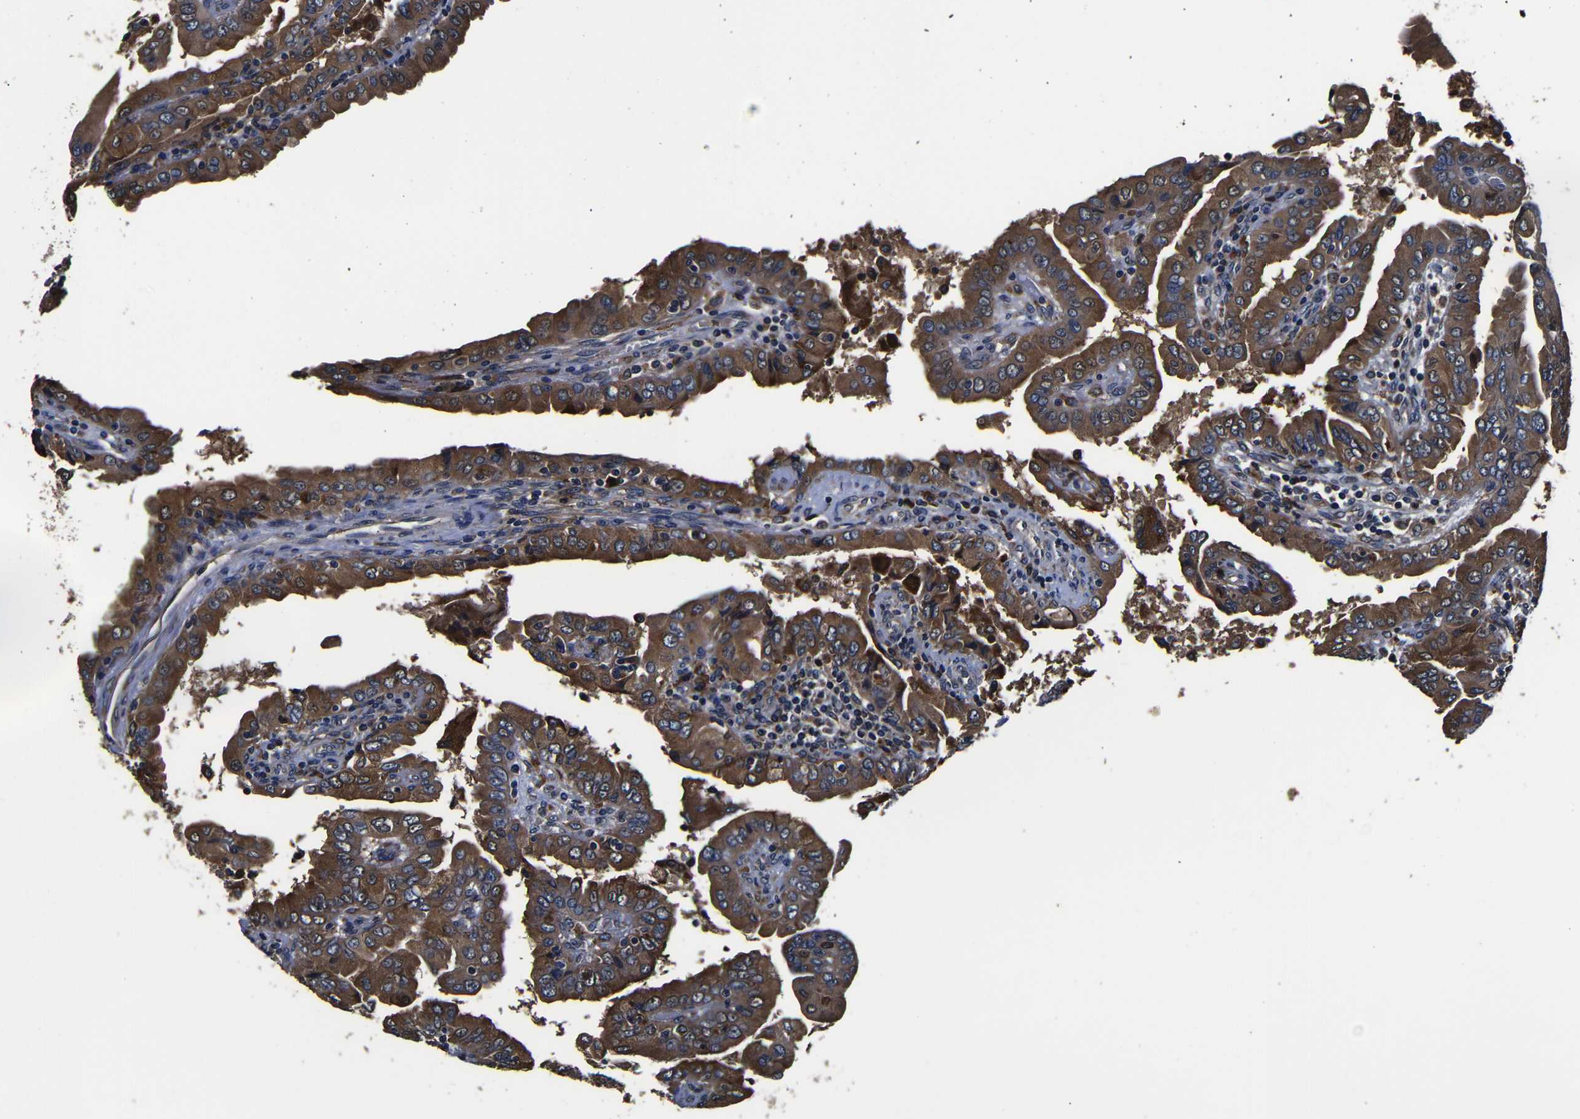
{"staining": {"intensity": "strong", "quantity": ">75%", "location": "cytoplasmic/membranous"}, "tissue": "thyroid cancer", "cell_type": "Tumor cells", "image_type": "cancer", "snomed": [{"axis": "morphology", "description": "Papillary adenocarcinoma, NOS"}, {"axis": "topography", "description": "Thyroid gland"}], "caption": "This image exhibits IHC staining of thyroid cancer, with high strong cytoplasmic/membranous positivity in about >75% of tumor cells.", "gene": "SCN9A", "patient": {"sex": "male", "age": 33}}